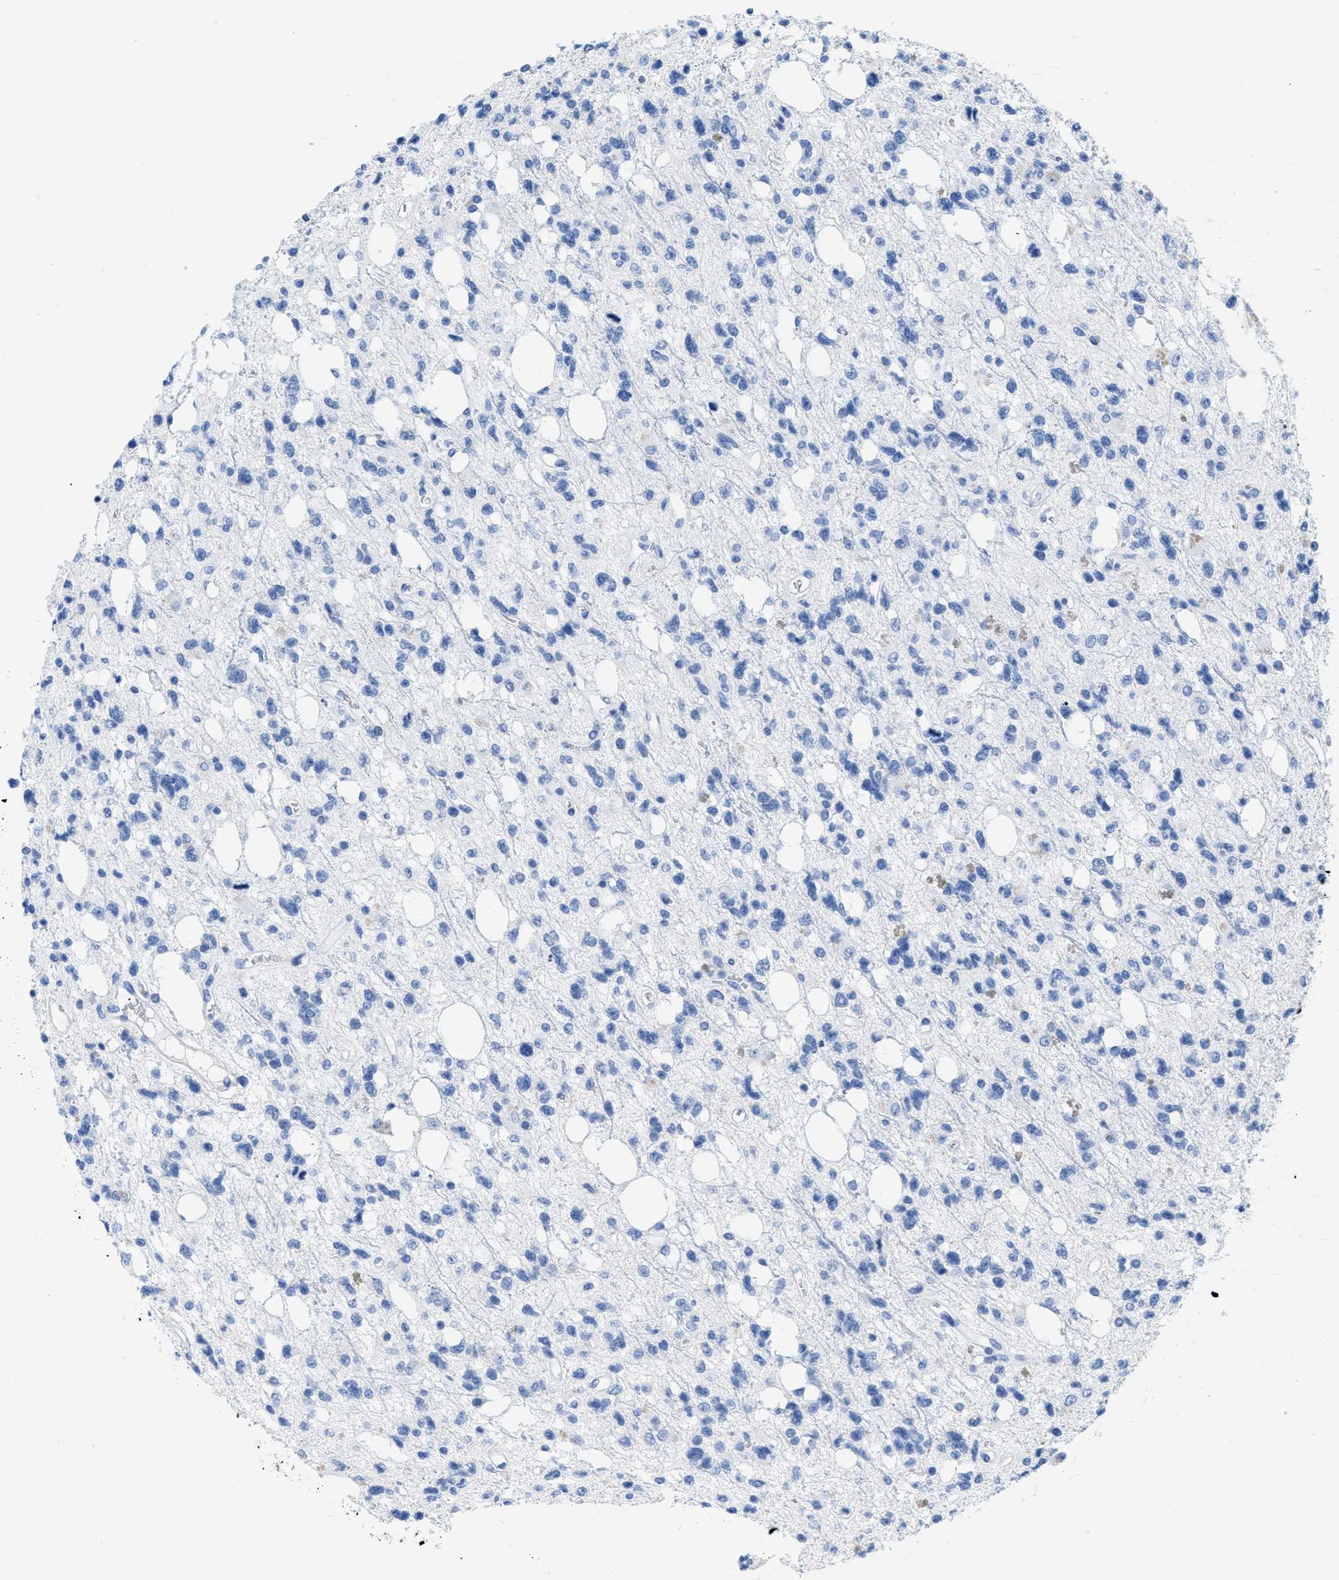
{"staining": {"intensity": "negative", "quantity": "none", "location": "none"}, "tissue": "glioma", "cell_type": "Tumor cells", "image_type": "cancer", "snomed": [{"axis": "morphology", "description": "Glioma, malignant, High grade"}, {"axis": "topography", "description": "Brain"}], "caption": "Immunohistochemical staining of glioma displays no significant expression in tumor cells. (DAB immunohistochemistry, high magnification).", "gene": "ANKFN1", "patient": {"sex": "female", "age": 62}}